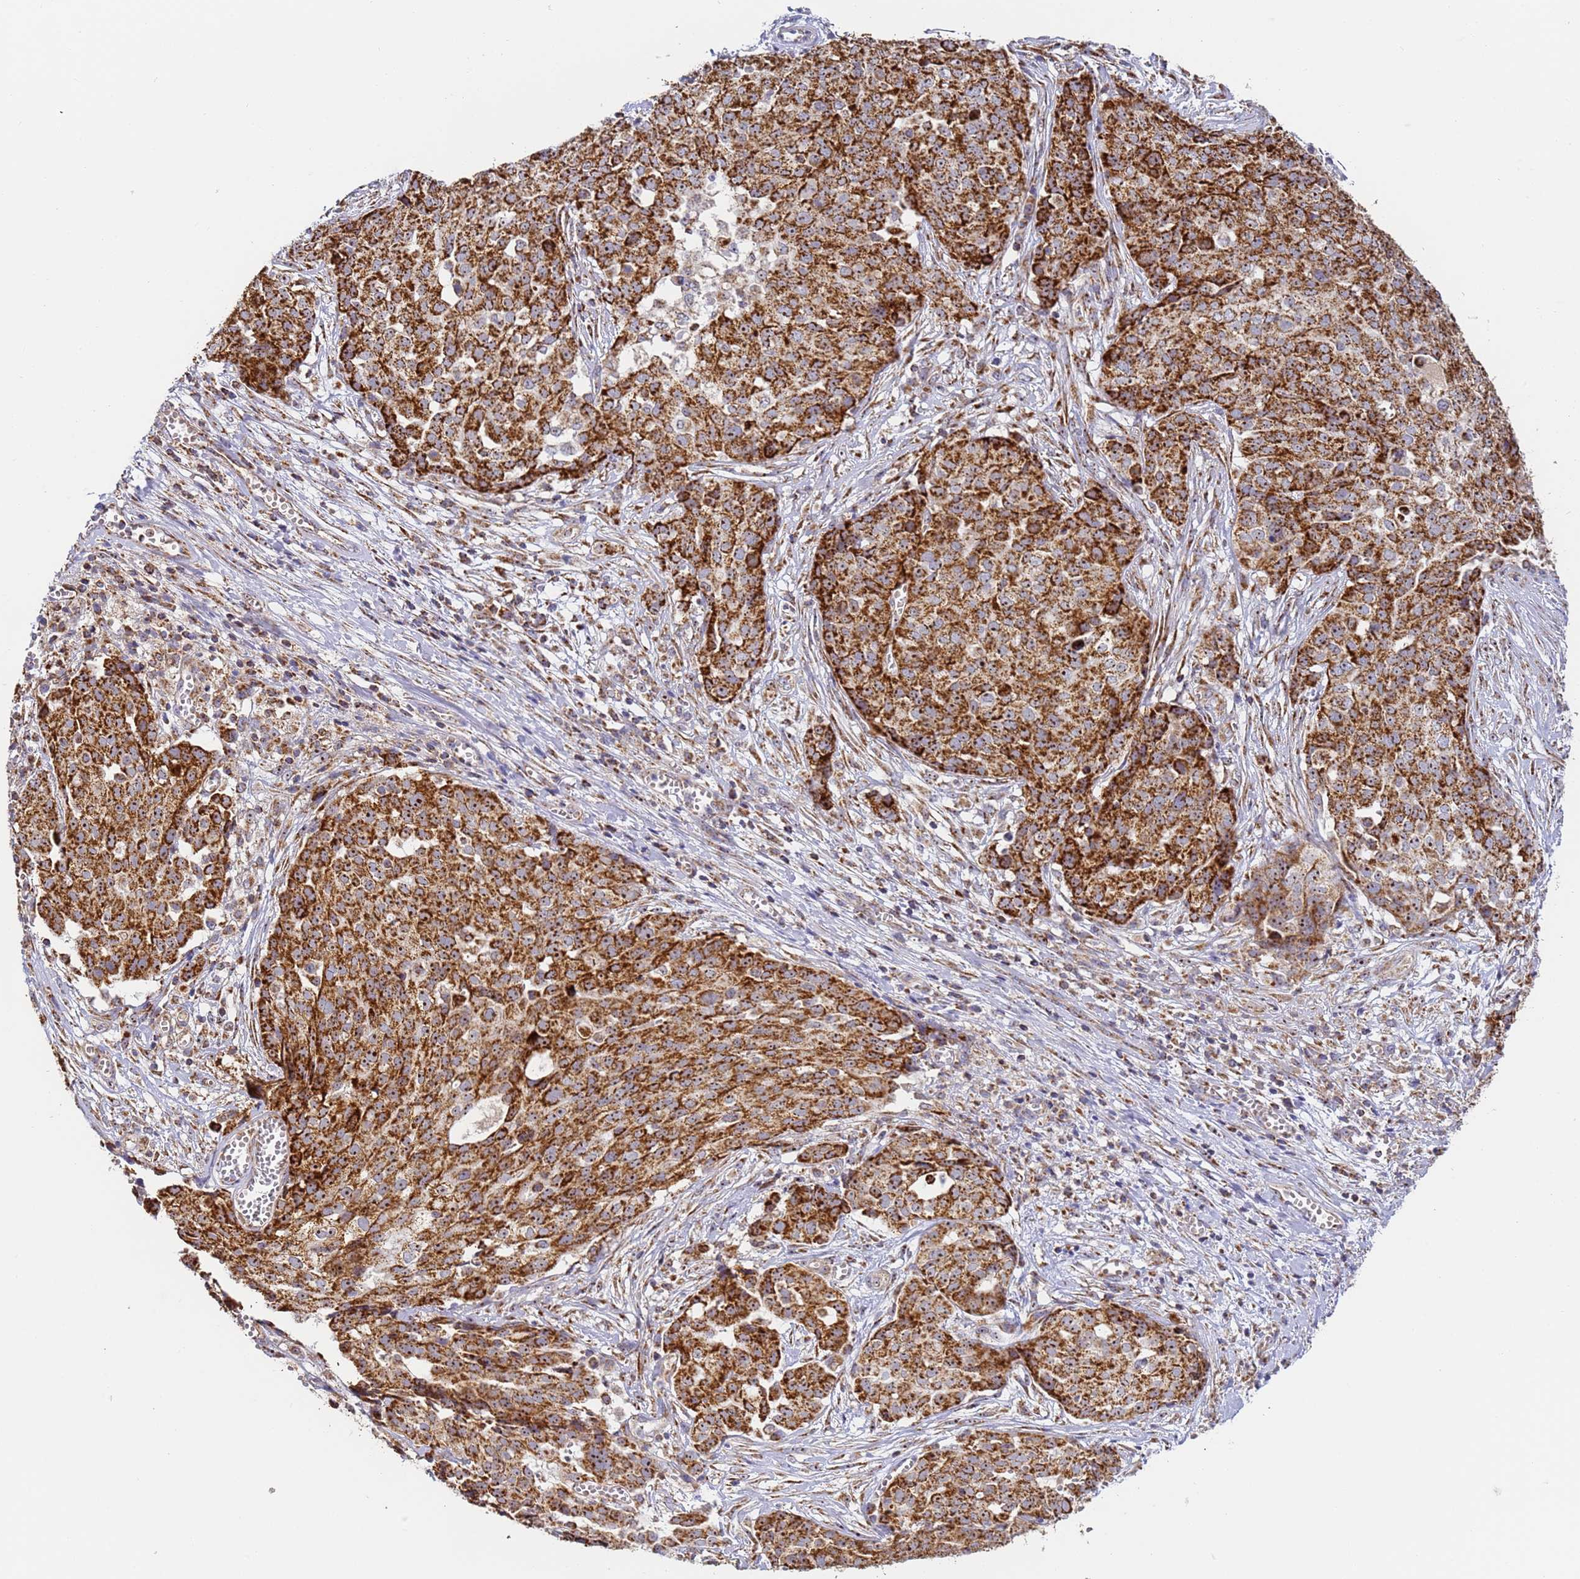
{"staining": {"intensity": "strong", "quantity": ">75%", "location": "cytoplasmic/membranous,nuclear"}, "tissue": "ovarian cancer", "cell_type": "Tumor cells", "image_type": "cancer", "snomed": [{"axis": "morphology", "description": "Cystadenocarcinoma, serous, NOS"}, {"axis": "topography", "description": "Soft tissue"}, {"axis": "topography", "description": "Ovary"}], "caption": "Immunohistochemistry (IHC) image of neoplastic tissue: human ovarian cancer (serous cystadenocarcinoma) stained using immunohistochemistry (IHC) reveals high levels of strong protein expression localized specifically in the cytoplasmic/membranous and nuclear of tumor cells, appearing as a cytoplasmic/membranous and nuclear brown color.", "gene": "FRG2C", "patient": {"sex": "female", "age": 57}}